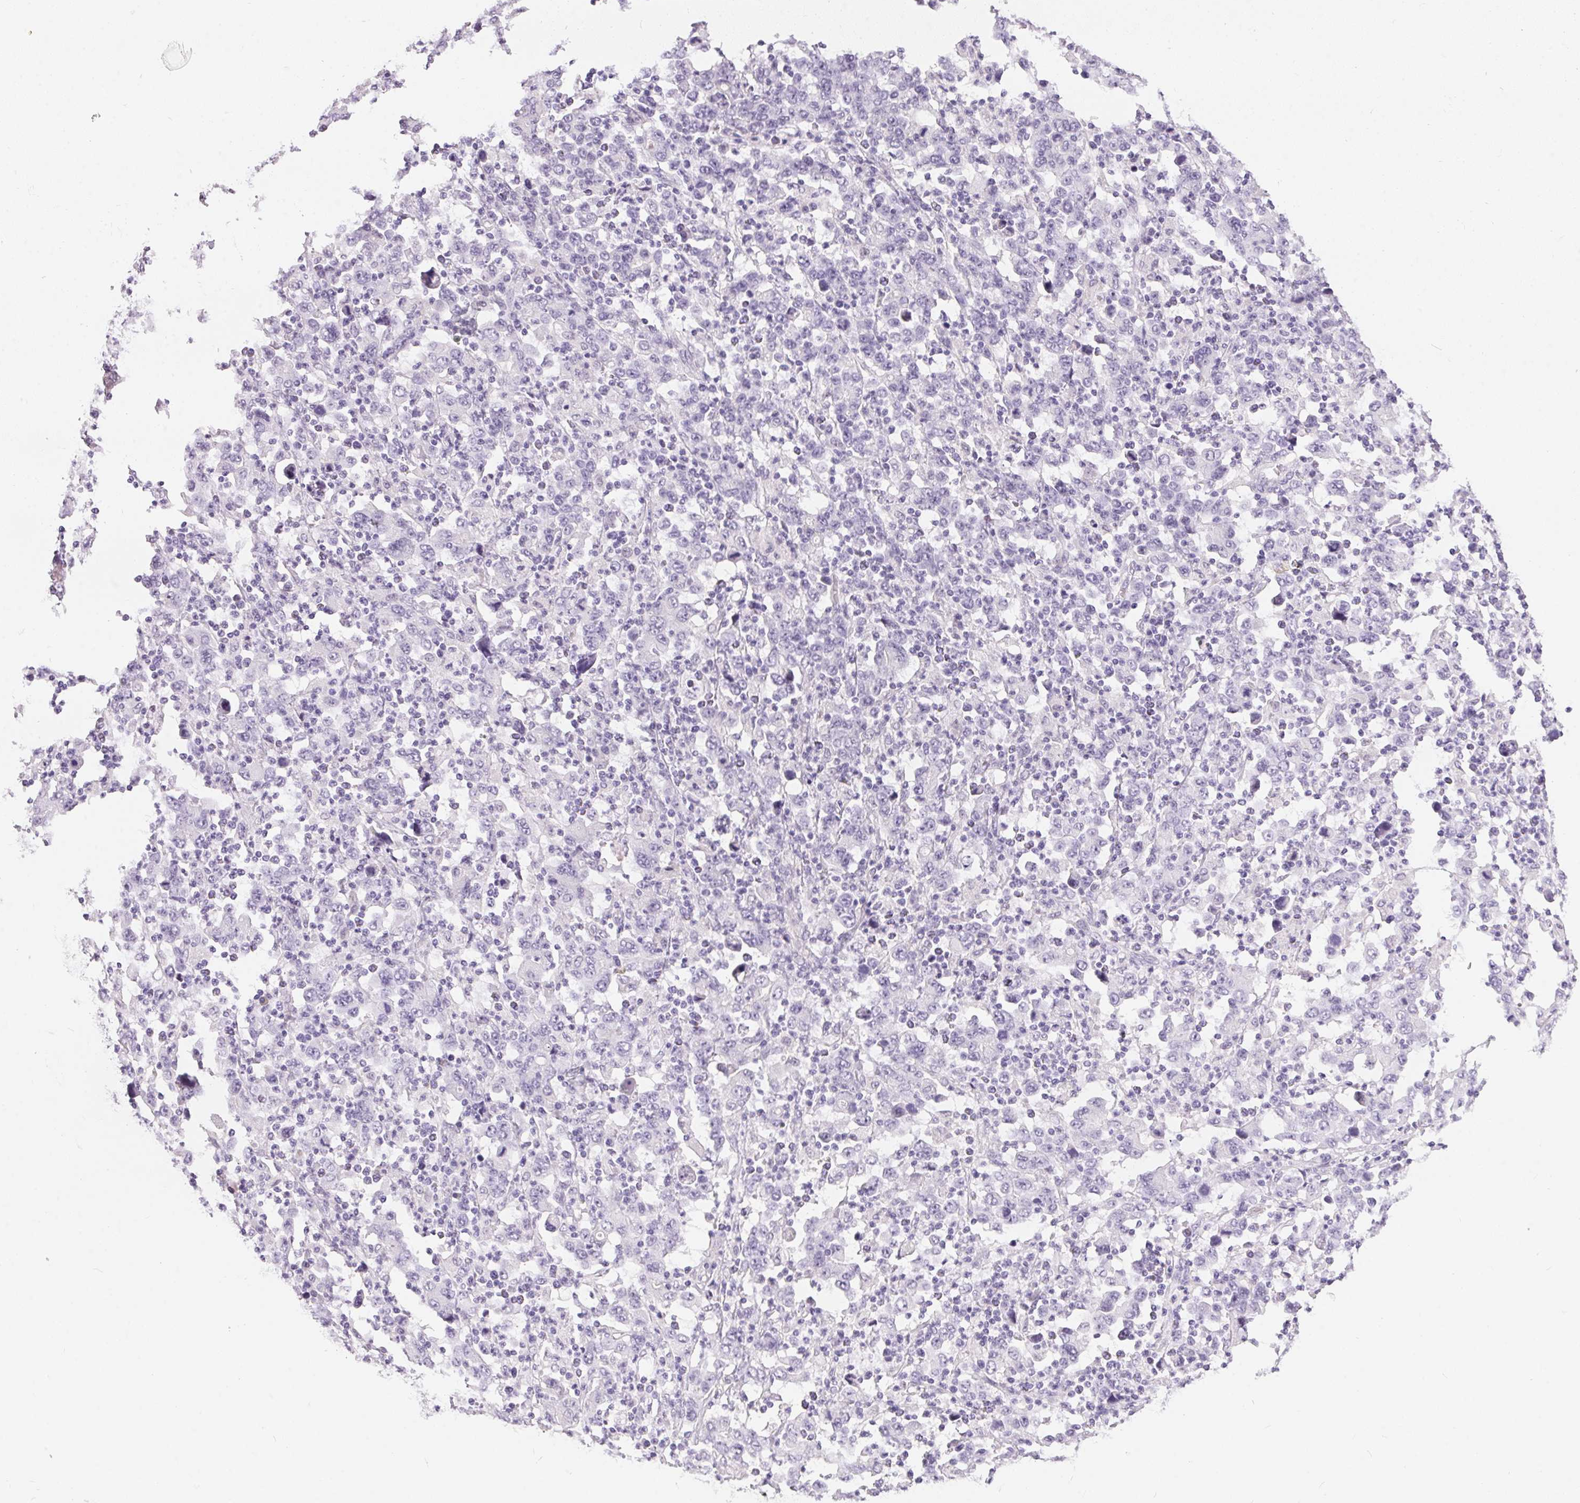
{"staining": {"intensity": "negative", "quantity": "none", "location": "none"}, "tissue": "stomach cancer", "cell_type": "Tumor cells", "image_type": "cancer", "snomed": [{"axis": "morphology", "description": "Adenocarcinoma, NOS"}, {"axis": "topography", "description": "Stomach, upper"}], "caption": "Histopathology image shows no significant protein staining in tumor cells of stomach cancer (adenocarcinoma). (DAB (3,3'-diaminobenzidine) immunohistochemistry visualized using brightfield microscopy, high magnification).", "gene": "GBP6", "patient": {"sex": "male", "age": 69}}